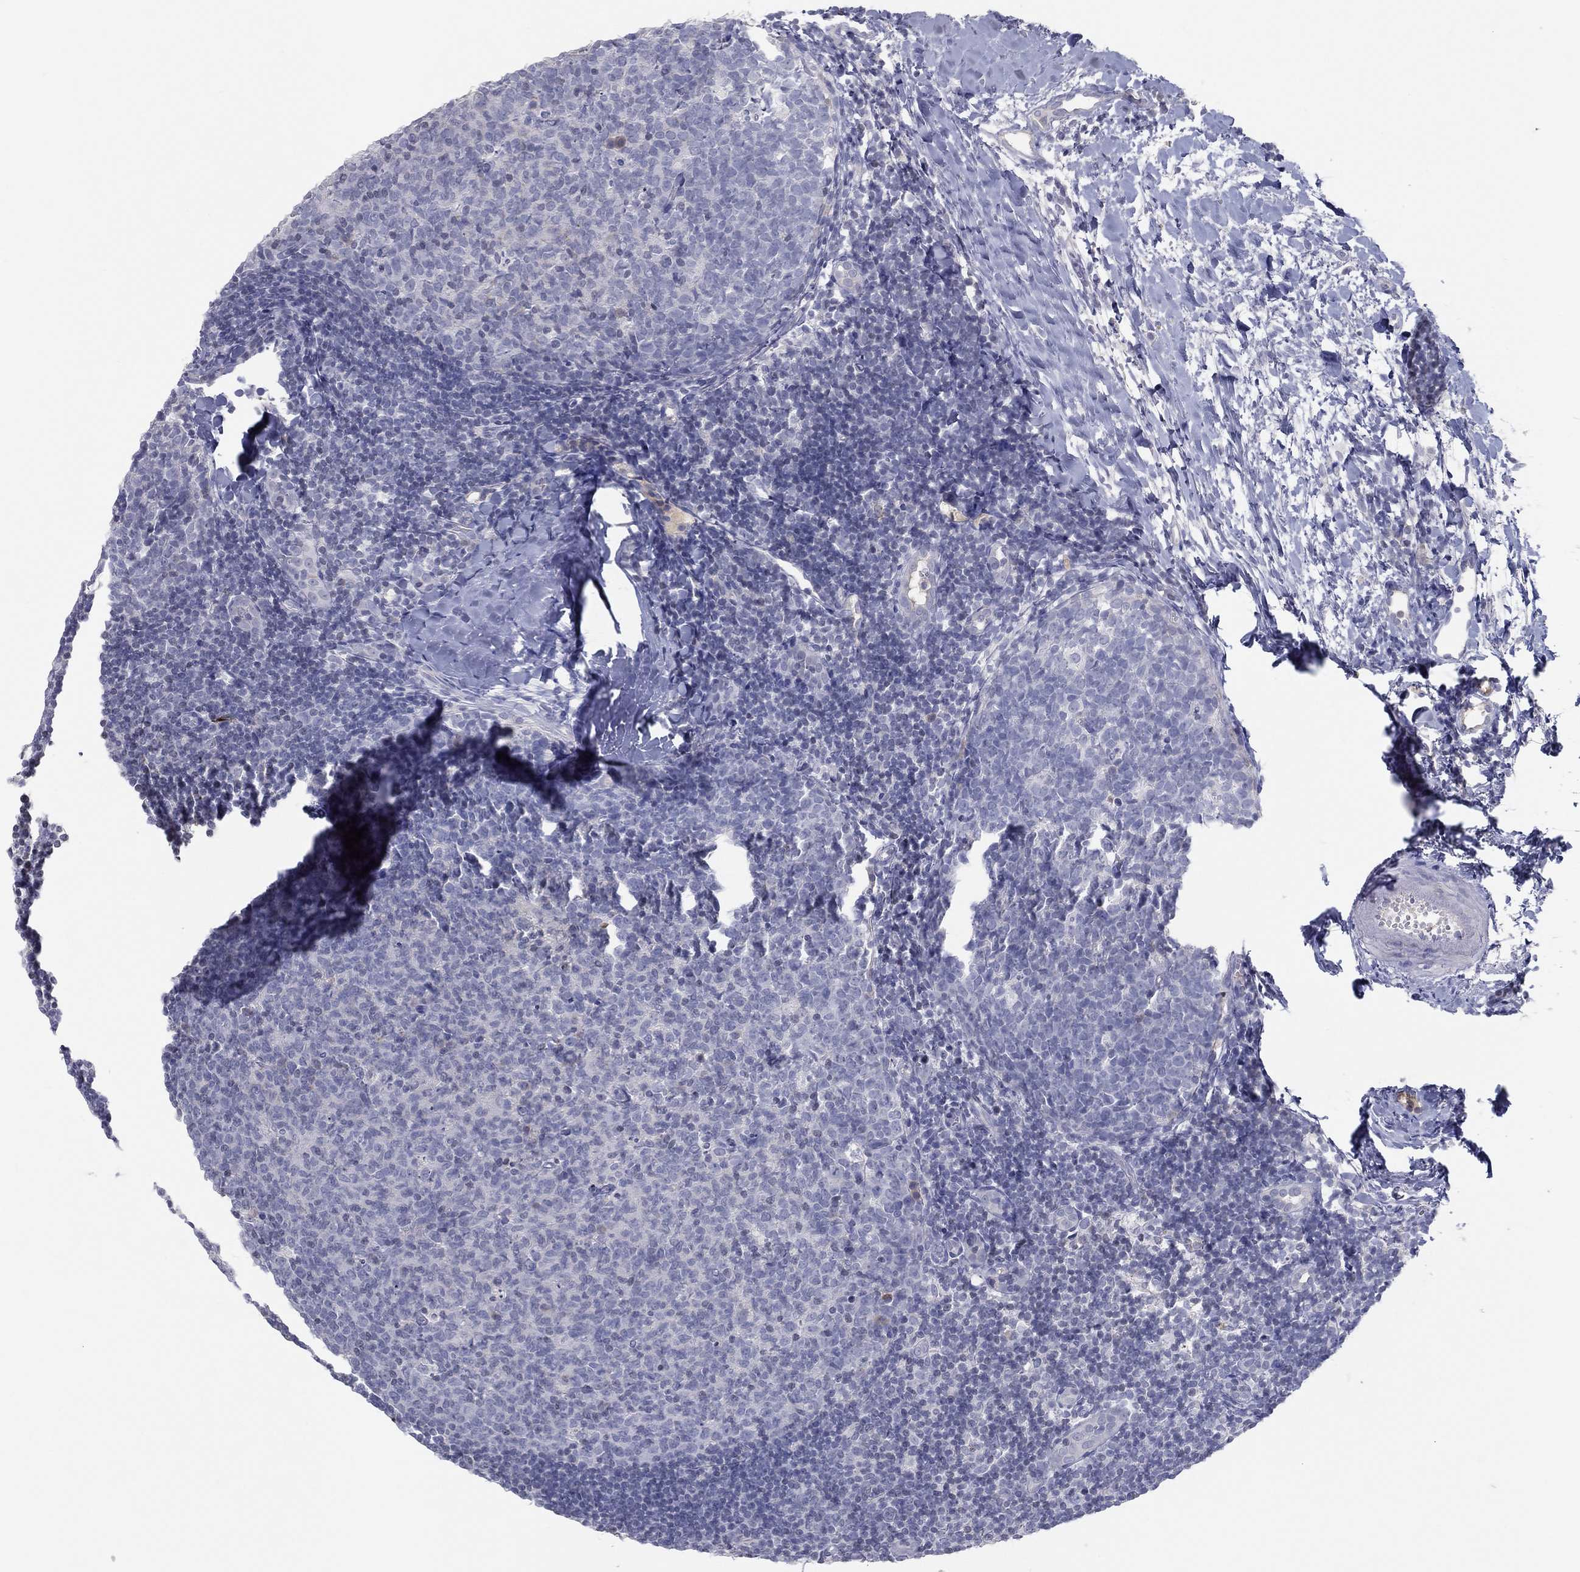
{"staining": {"intensity": "negative", "quantity": "none", "location": "none"}, "tissue": "tonsil", "cell_type": "Germinal center cells", "image_type": "normal", "snomed": [{"axis": "morphology", "description": "Normal tissue, NOS"}, {"axis": "topography", "description": "Tonsil"}], "caption": "There is no significant staining in germinal center cells of tonsil. The staining was performed using DAB (3,3'-diaminobenzidine) to visualize the protein expression in brown, while the nuclei were stained in blue with hematoxylin (Magnification: 20x).", "gene": "CPT1B", "patient": {"sex": "female", "age": 13}}